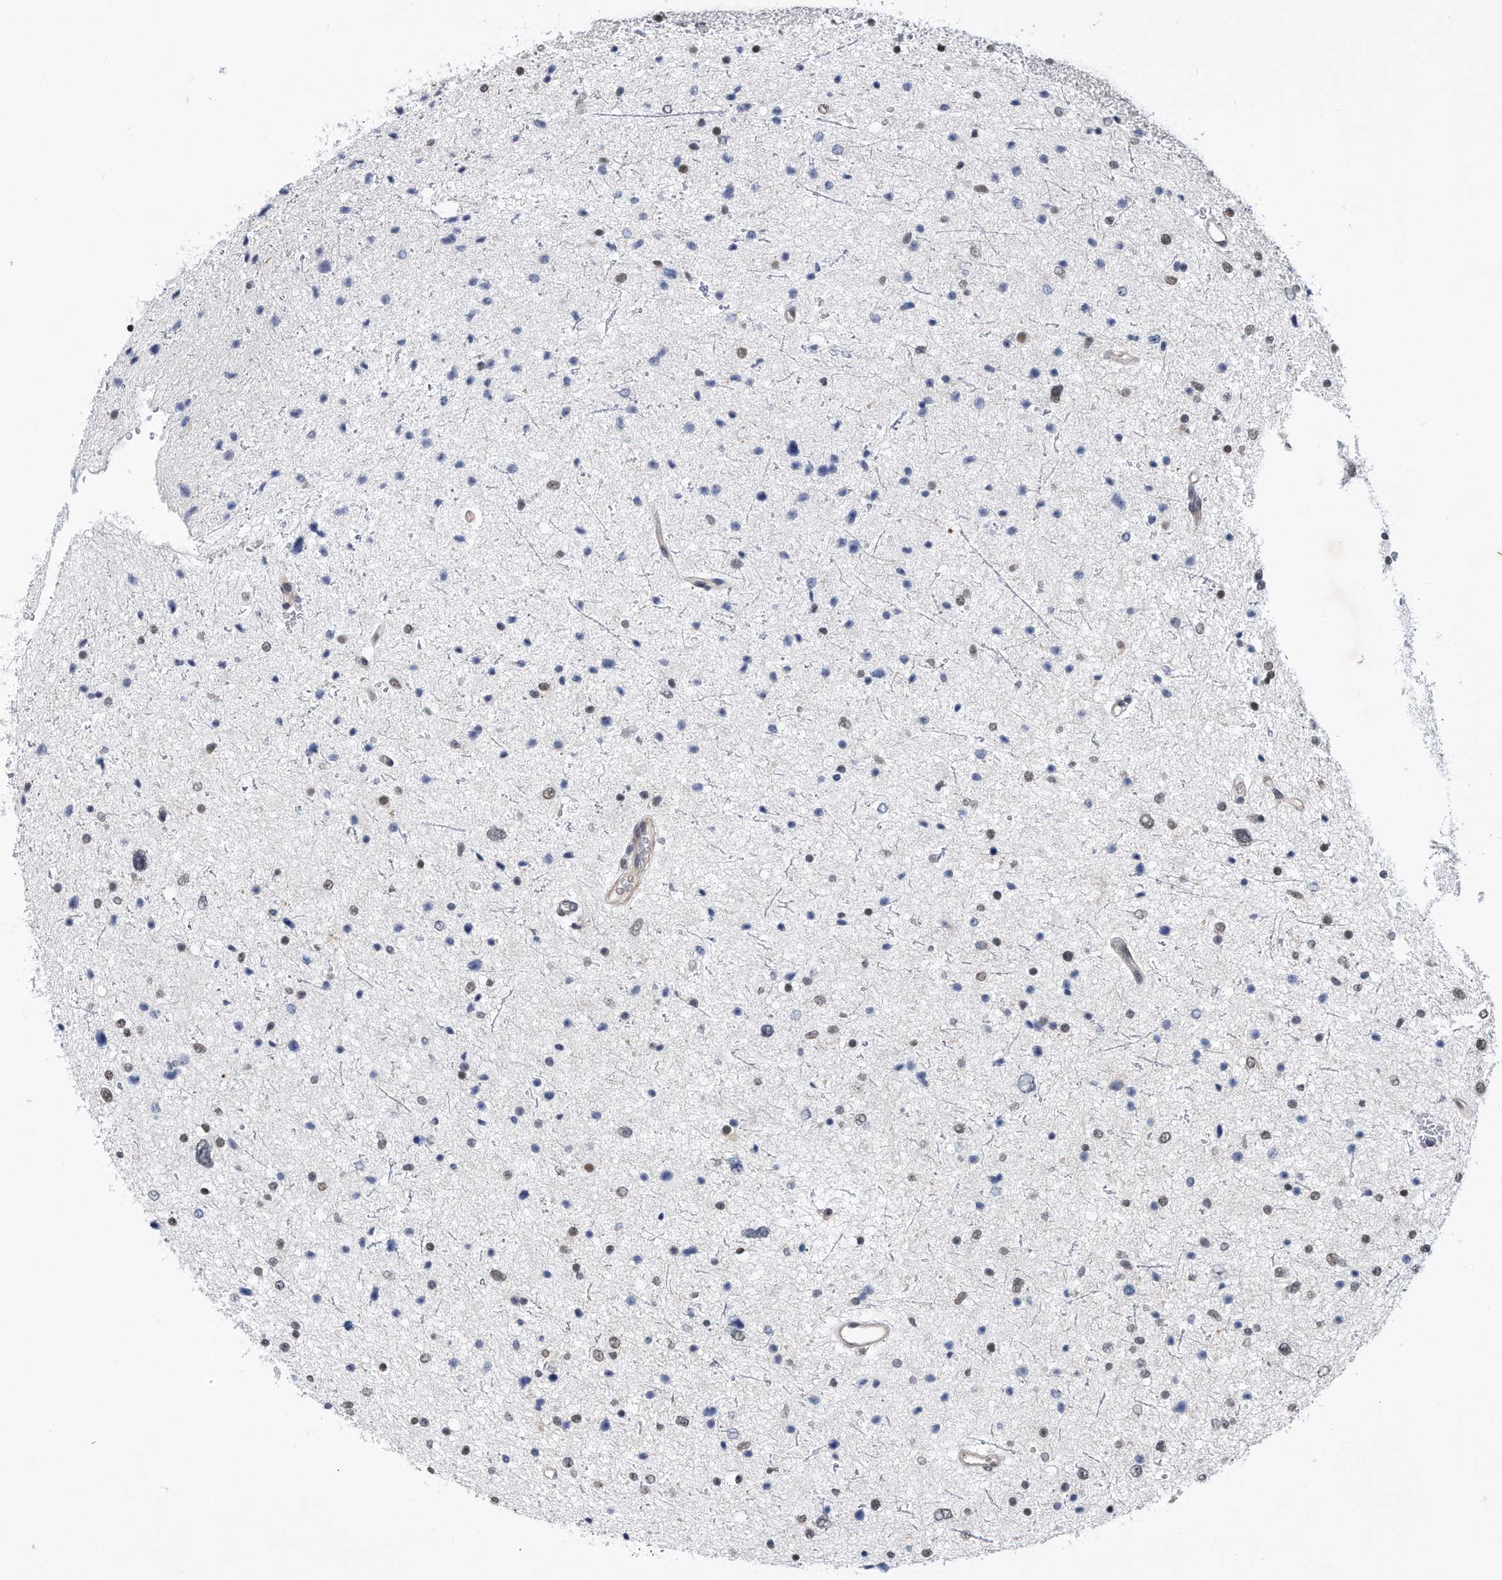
{"staining": {"intensity": "weak", "quantity": "<25%", "location": "nuclear"}, "tissue": "glioma", "cell_type": "Tumor cells", "image_type": "cancer", "snomed": [{"axis": "morphology", "description": "Glioma, malignant, Low grade"}, {"axis": "topography", "description": "Brain"}], "caption": "High magnification brightfield microscopy of low-grade glioma (malignant) stained with DAB (brown) and counterstained with hematoxylin (blue): tumor cells show no significant staining. Brightfield microscopy of immunohistochemistry (IHC) stained with DAB (3,3'-diaminobenzidine) (brown) and hematoxylin (blue), captured at high magnification.", "gene": "TP53INP1", "patient": {"sex": "female", "age": 37}}